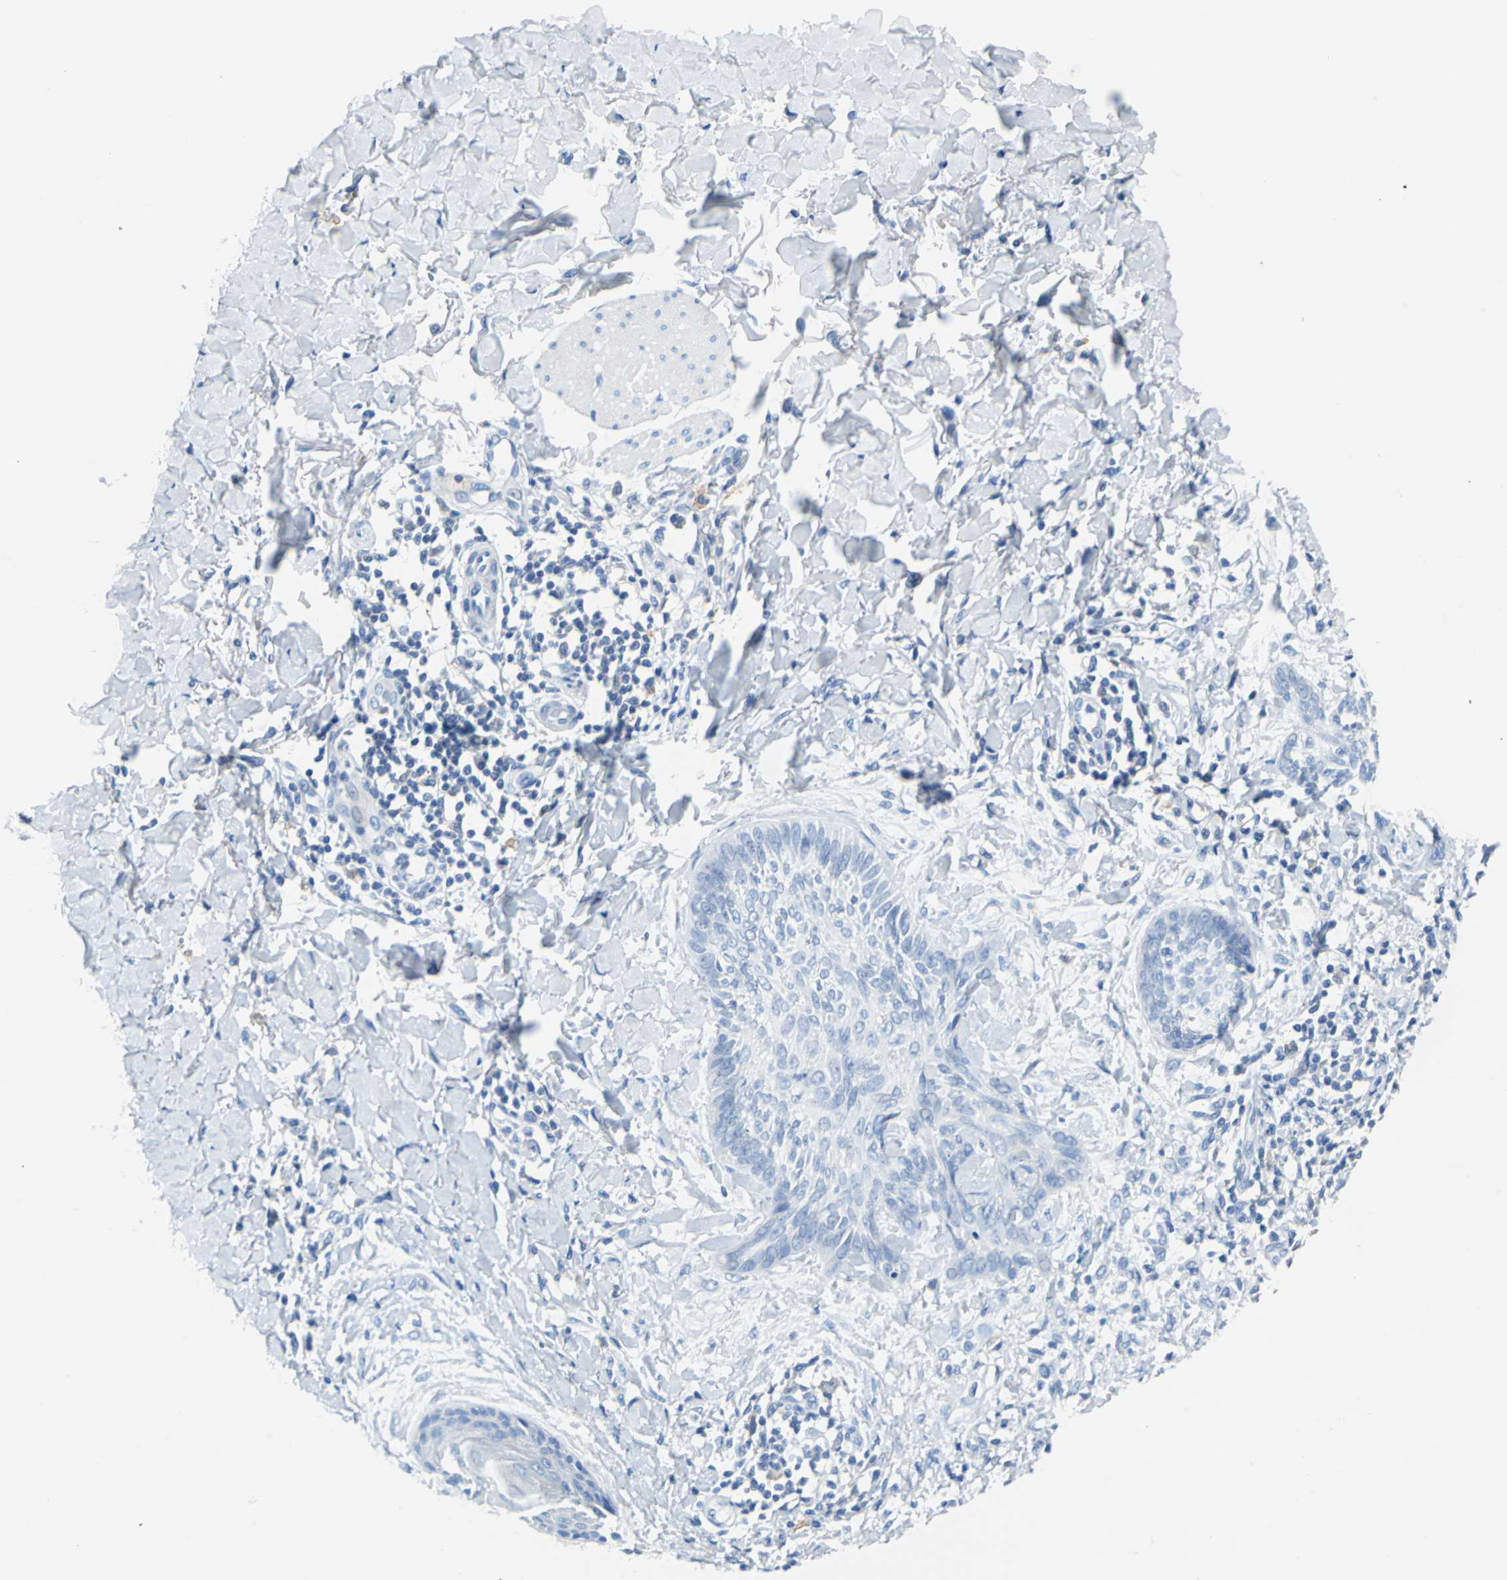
{"staining": {"intensity": "negative", "quantity": "none", "location": "none"}, "tissue": "skin cancer", "cell_type": "Tumor cells", "image_type": "cancer", "snomed": [{"axis": "morphology", "description": "Normal tissue, NOS"}, {"axis": "morphology", "description": "Basal cell carcinoma"}, {"axis": "topography", "description": "Skin"}], "caption": "Basal cell carcinoma (skin) was stained to show a protein in brown. There is no significant staining in tumor cells.", "gene": "TEX264", "patient": {"sex": "male", "age": 71}}